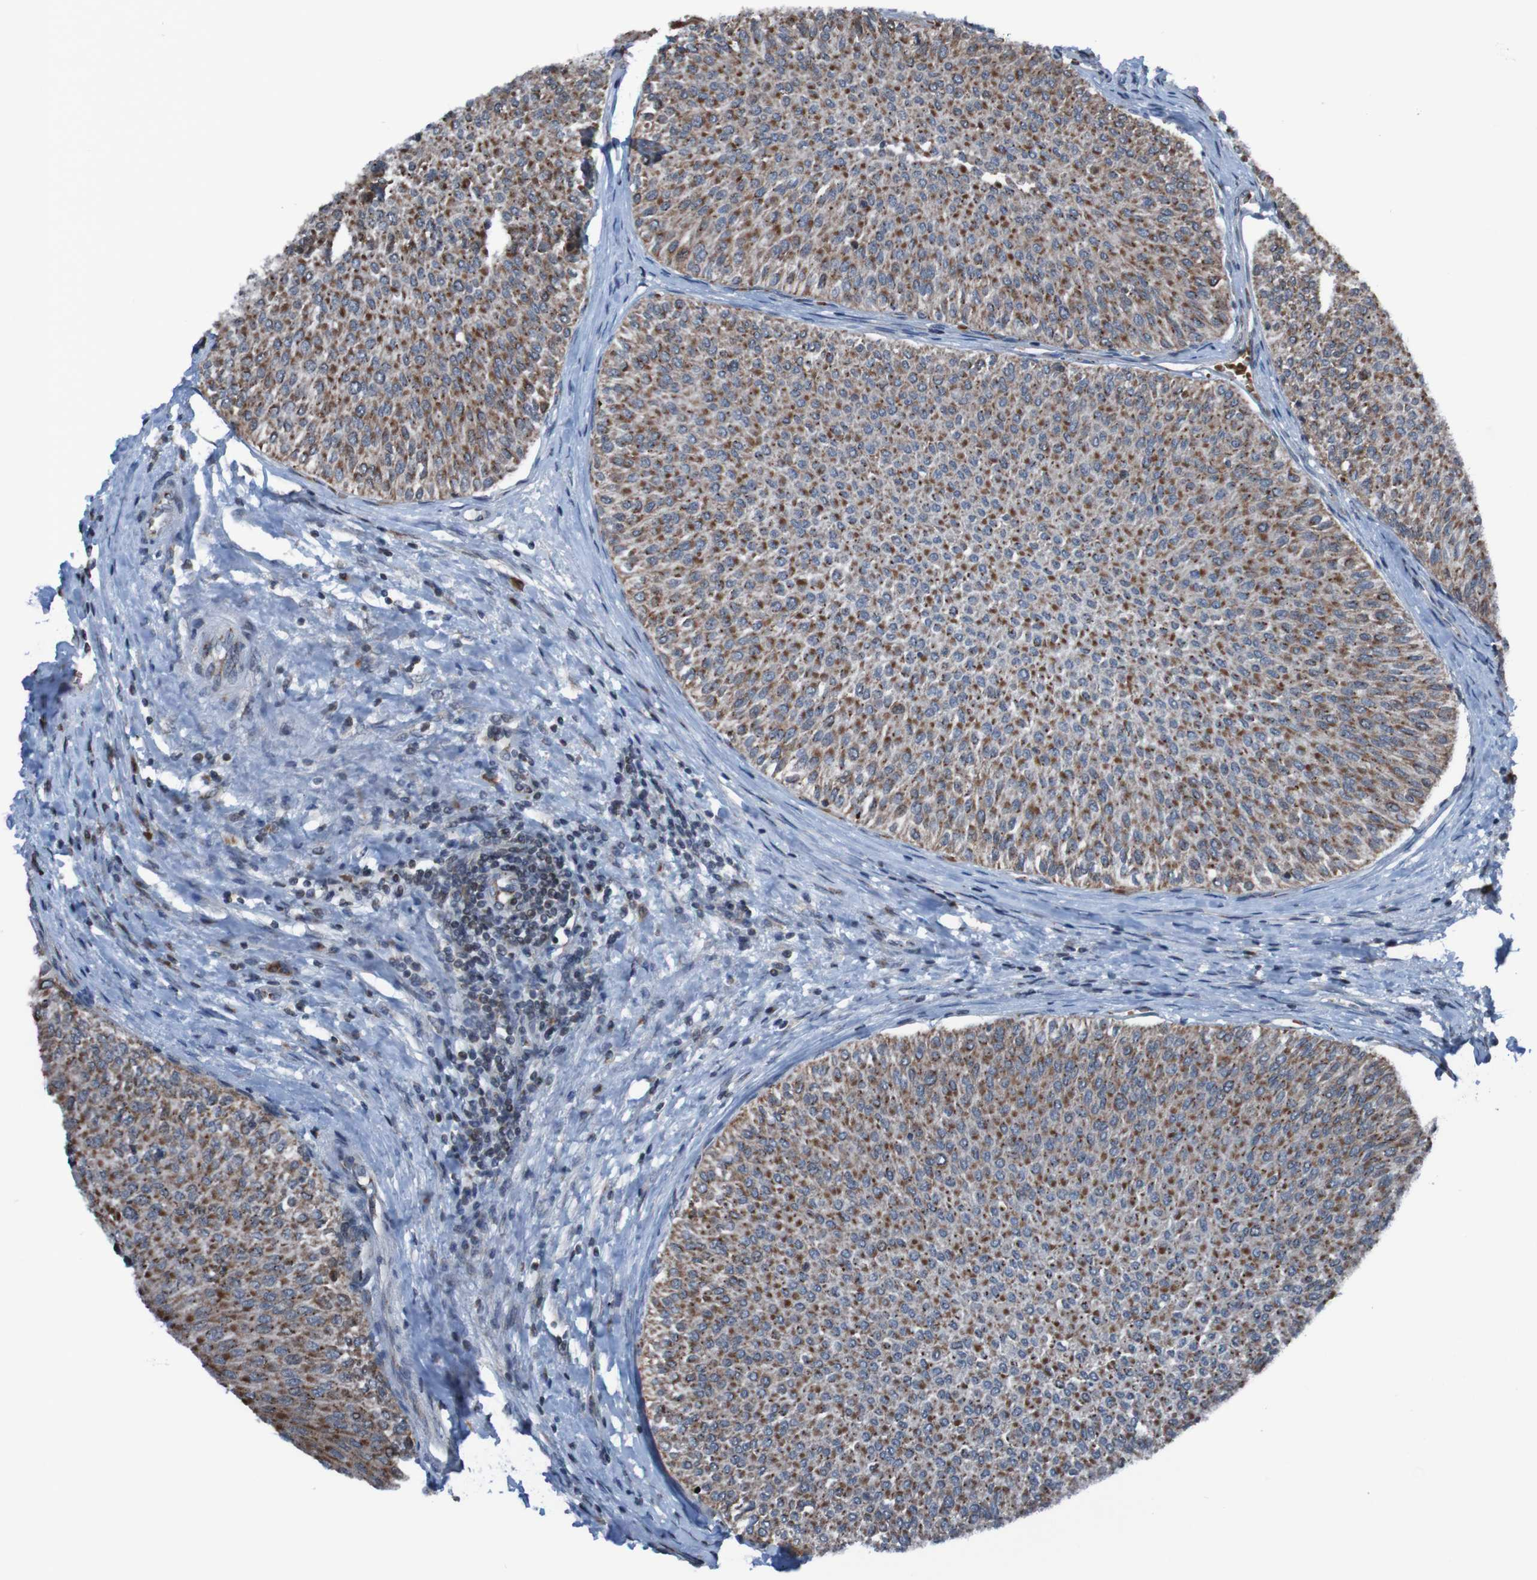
{"staining": {"intensity": "strong", "quantity": ">75%", "location": "cytoplasmic/membranous"}, "tissue": "urothelial cancer", "cell_type": "Tumor cells", "image_type": "cancer", "snomed": [{"axis": "morphology", "description": "Urothelial carcinoma, Low grade"}, {"axis": "topography", "description": "Urinary bladder"}], "caption": "An IHC image of neoplastic tissue is shown. Protein staining in brown highlights strong cytoplasmic/membranous positivity in urothelial cancer within tumor cells.", "gene": "UNG", "patient": {"sex": "male", "age": 78}}